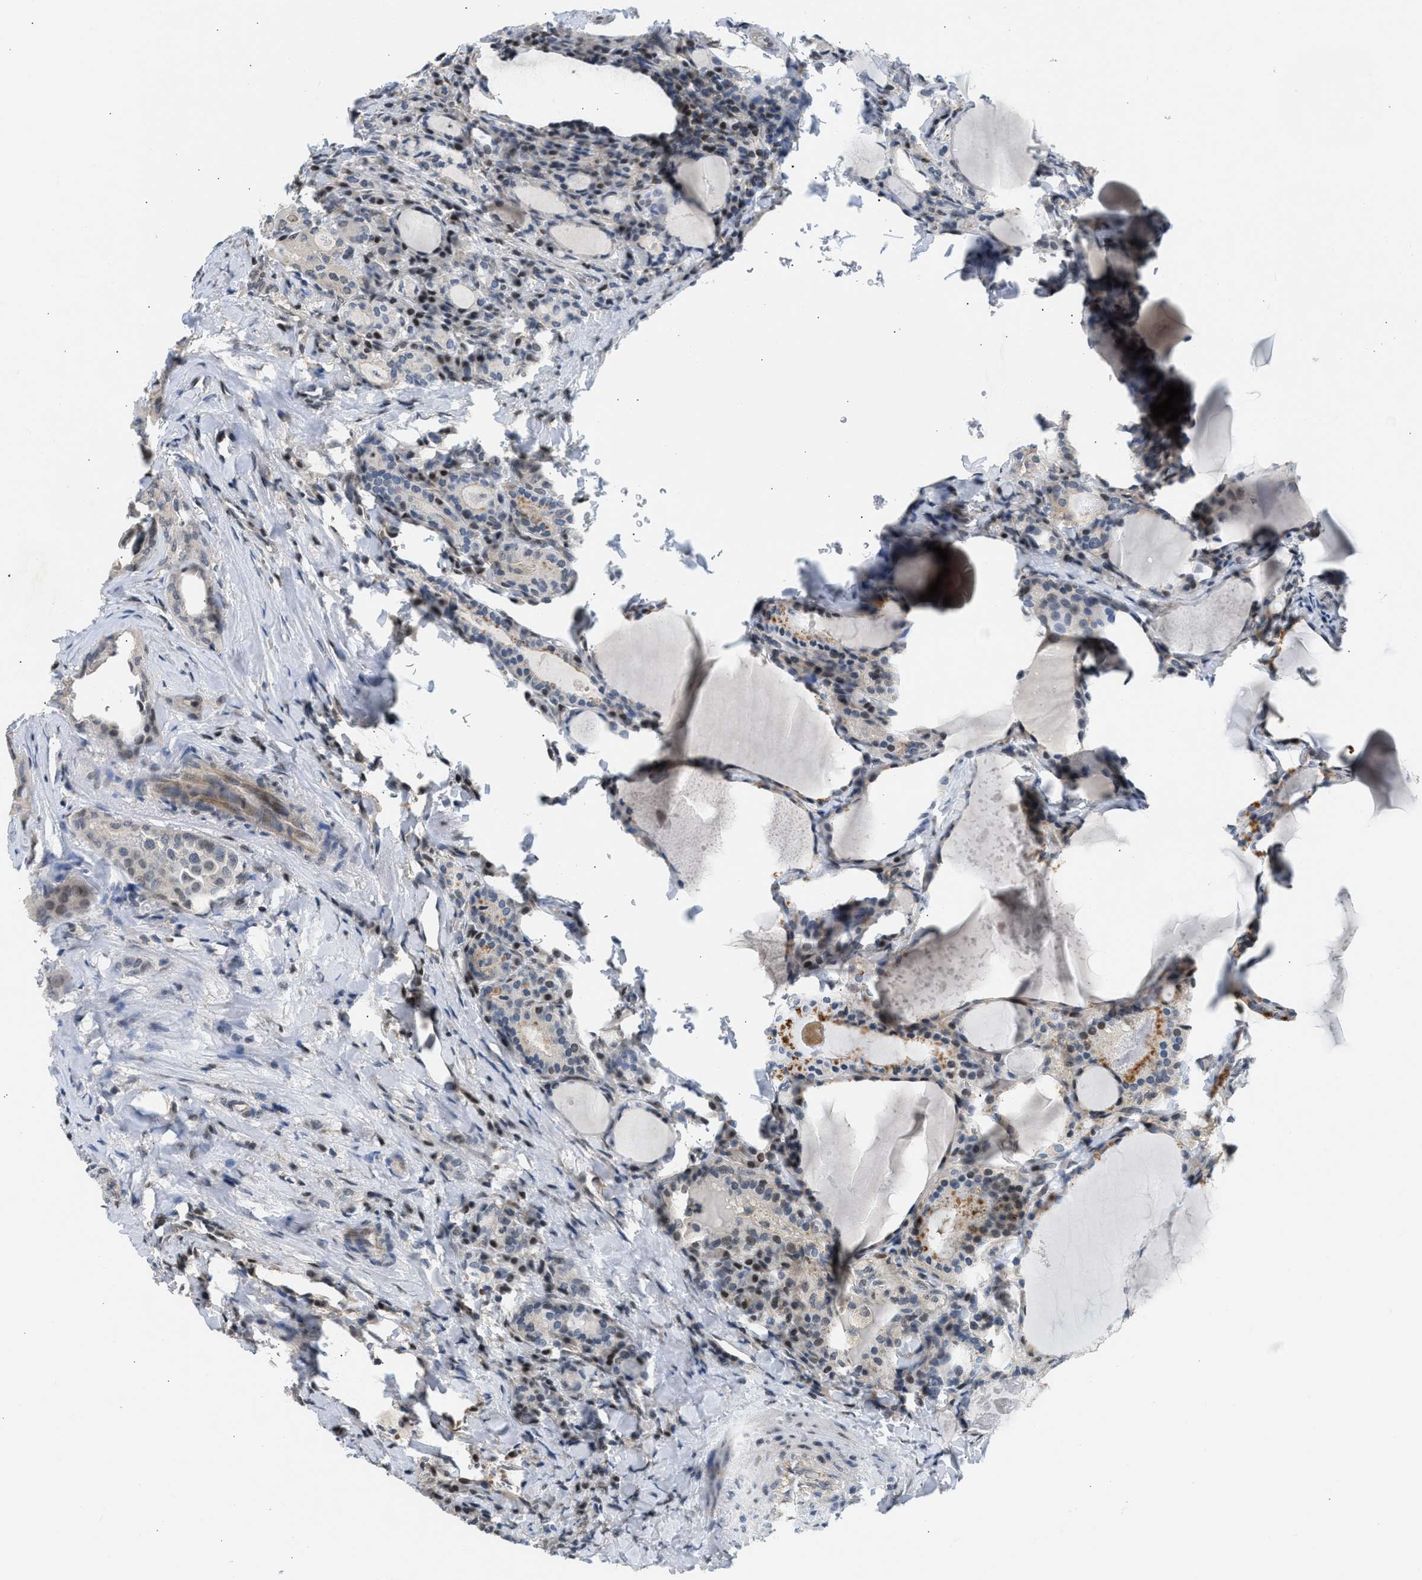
{"staining": {"intensity": "moderate", "quantity": "<25%", "location": "nuclear"}, "tissue": "thyroid cancer", "cell_type": "Tumor cells", "image_type": "cancer", "snomed": [{"axis": "morphology", "description": "Papillary adenocarcinoma, NOS"}, {"axis": "topography", "description": "Thyroid gland"}], "caption": "A high-resolution image shows IHC staining of thyroid papillary adenocarcinoma, which shows moderate nuclear staining in approximately <25% of tumor cells.", "gene": "OLIG3", "patient": {"sex": "female", "age": 42}}